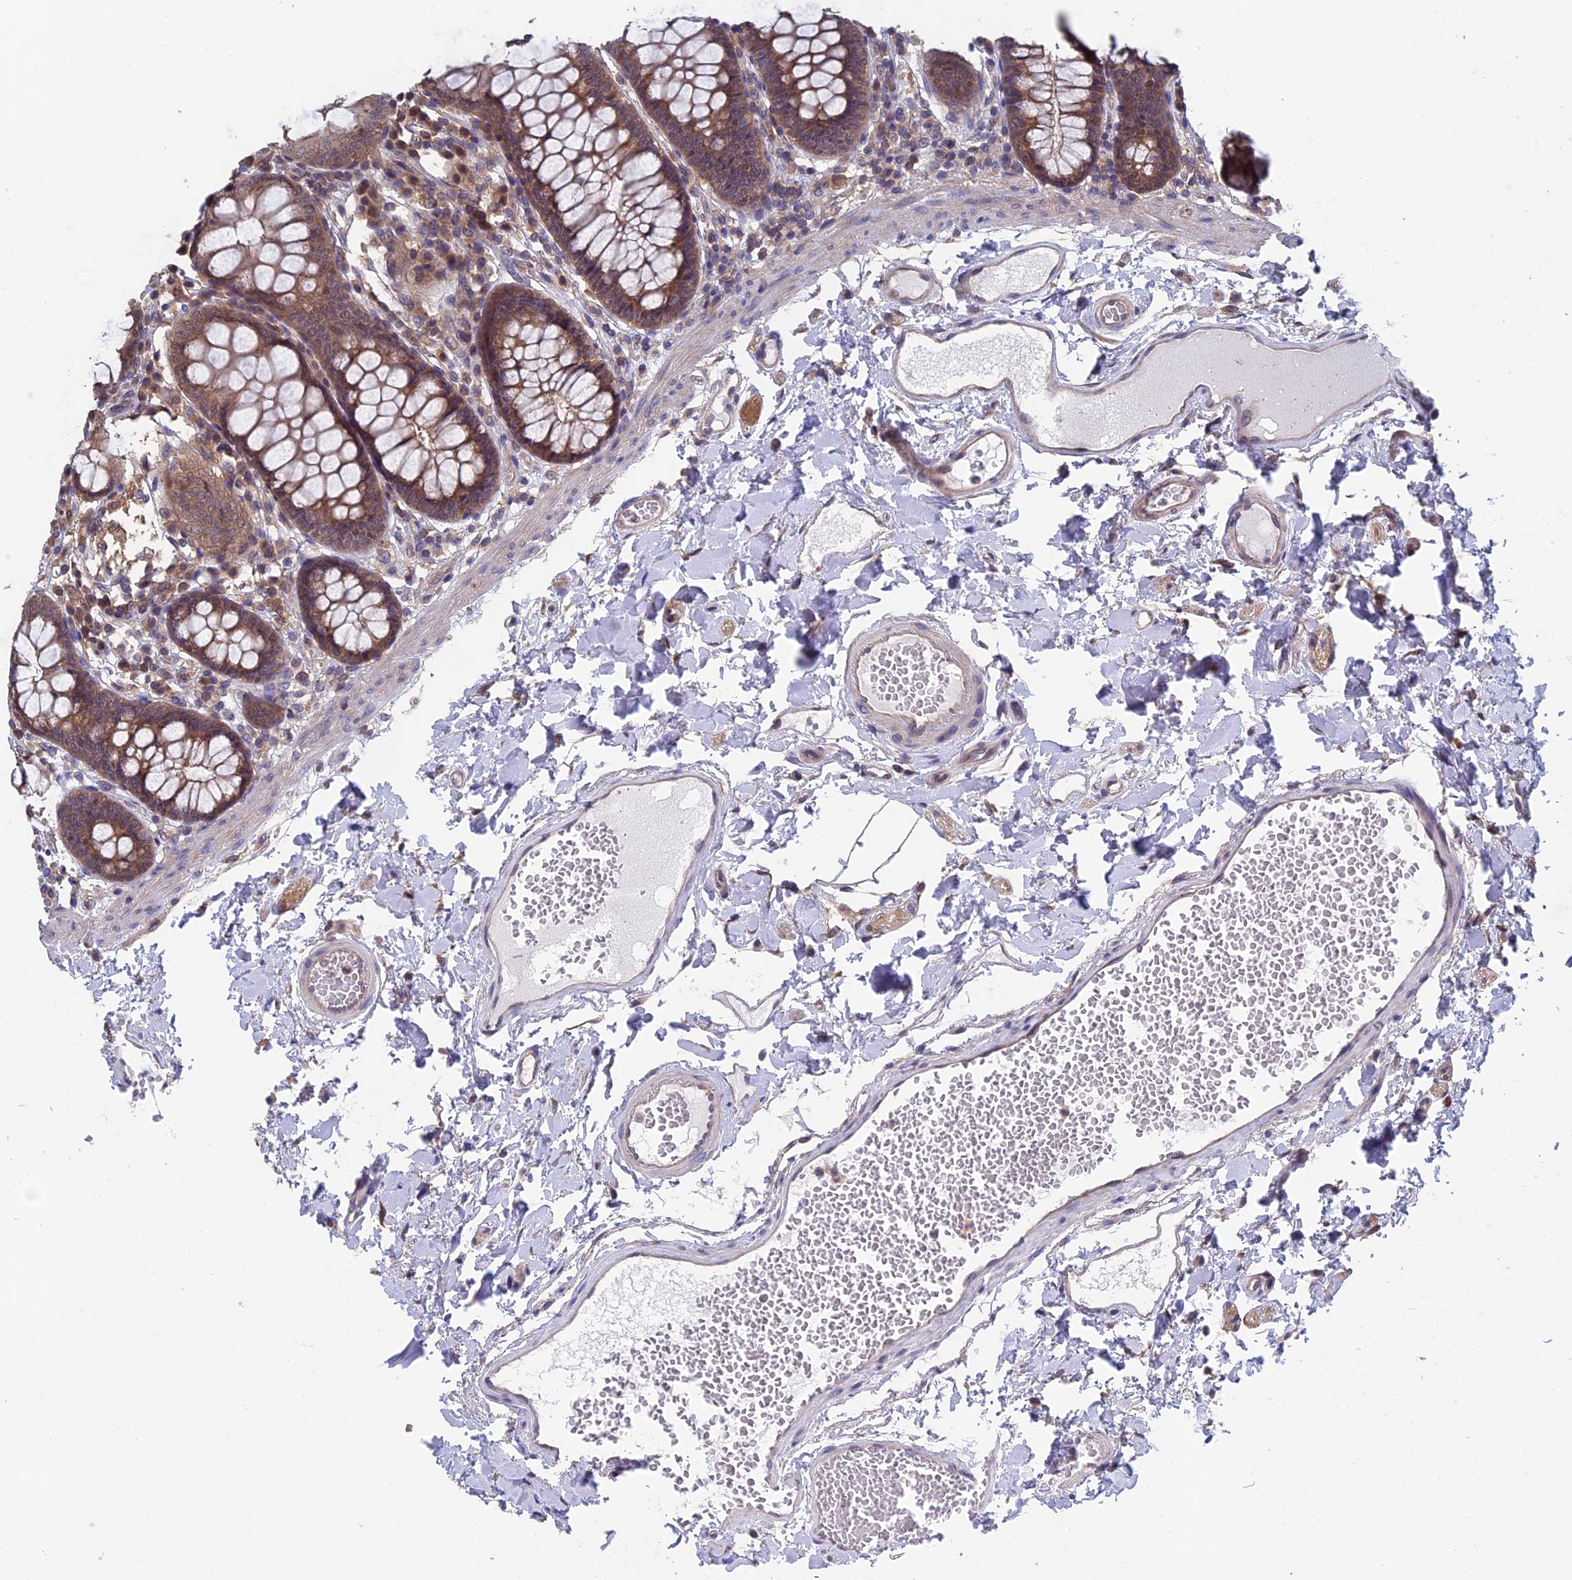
{"staining": {"intensity": "weak", "quantity": ">75%", "location": "cytoplasmic/membranous"}, "tissue": "colon", "cell_type": "Endothelial cells", "image_type": "normal", "snomed": [{"axis": "morphology", "description": "Normal tissue, NOS"}, {"axis": "topography", "description": "Colon"}], "caption": "A histopathology image of colon stained for a protein reveals weak cytoplasmic/membranous brown staining in endothelial cells.", "gene": "LCMT1", "patient": {"sex": "male", "age": 84}}